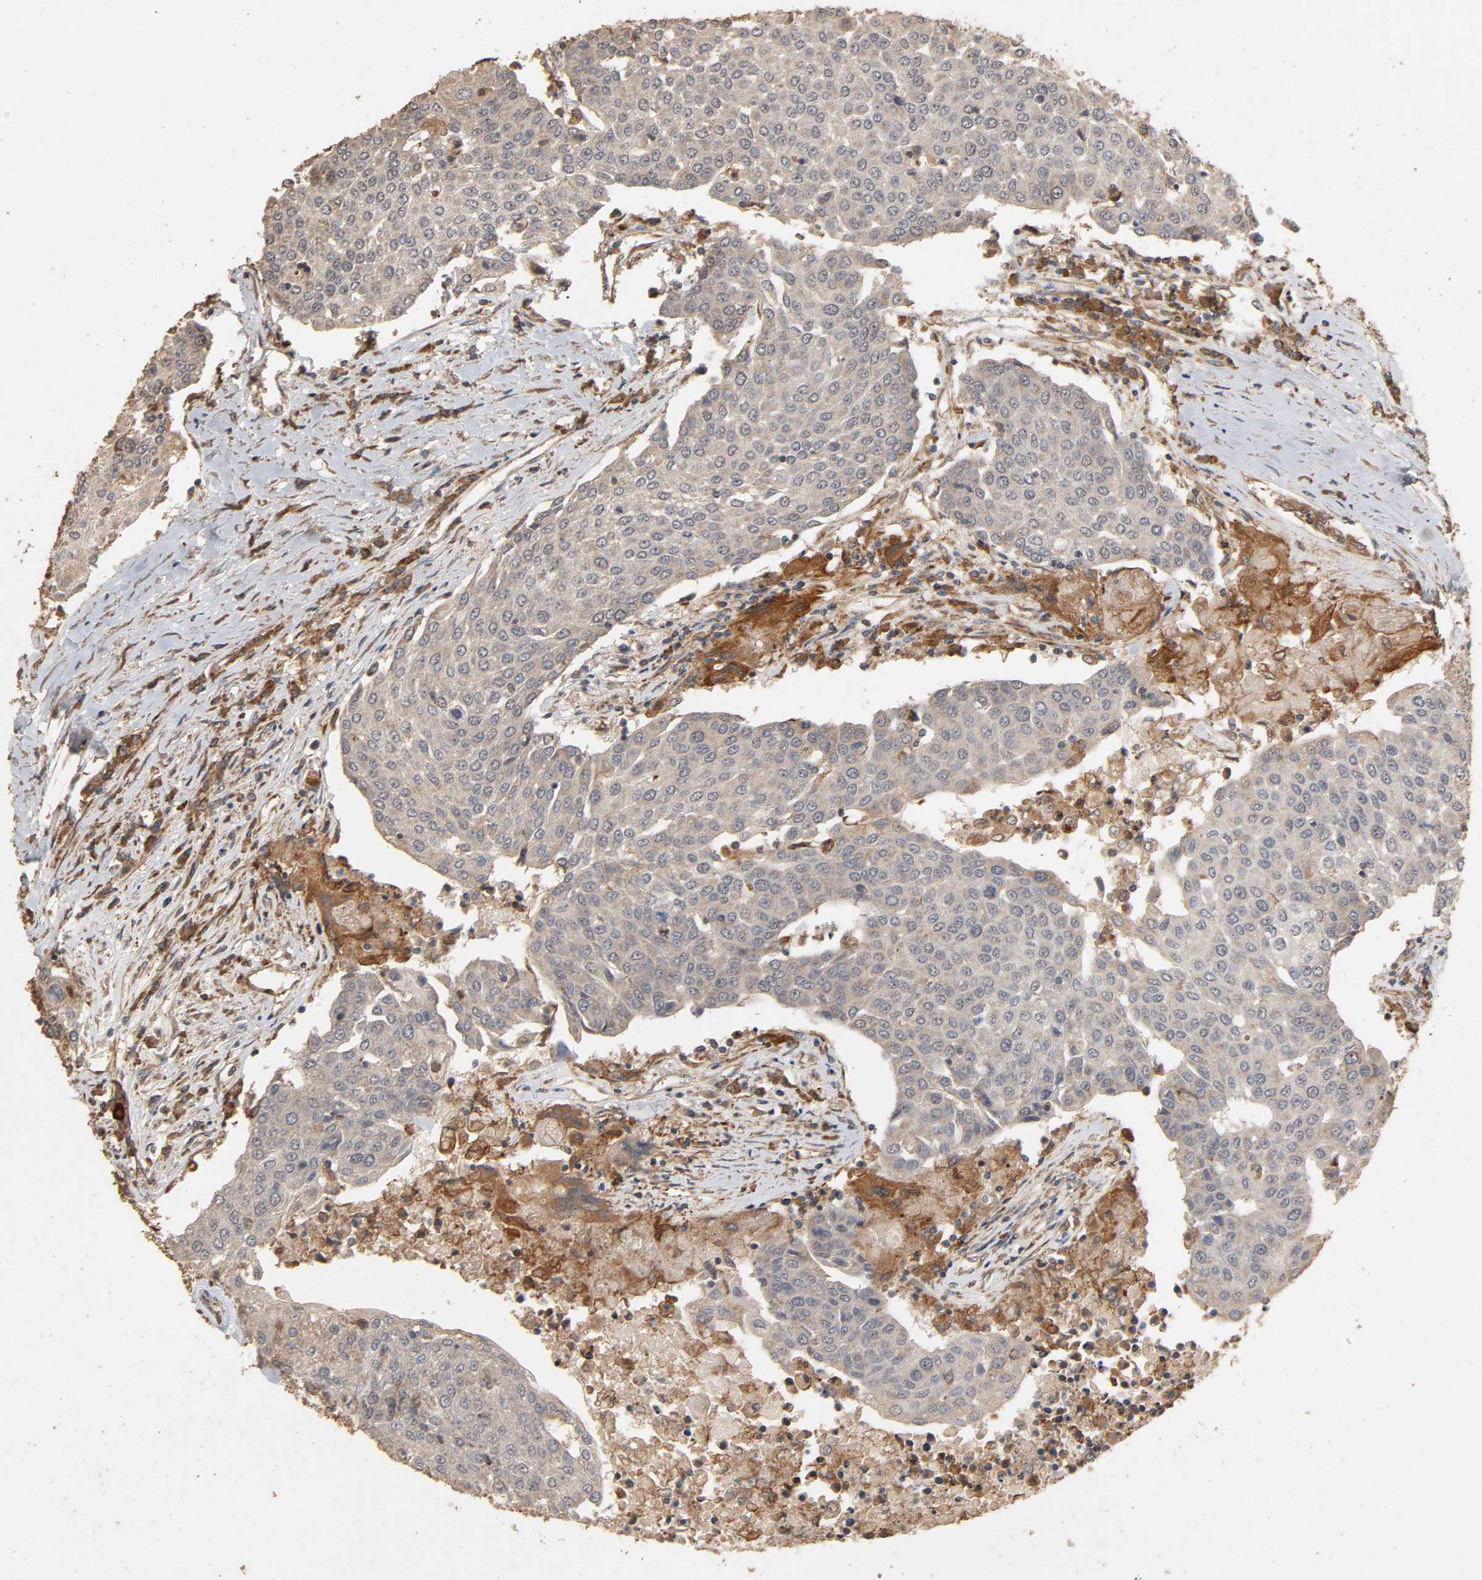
{"staining": {"intensity": "weak", "quantity": "25%-75%", "location": "cytoplasmic/membranous"}, "tissue": "urothelial cancer", "cell_type": "Tumor cells", "image_type": "cancer", "snomed": [{"axis": "morphology", "description": "Urothelial carcinoma, High grade"}, {"axis": "topography", "description": "Urinary bladder"}], "caption": "A micrograph showing weak cytoplasmic/membranous expression in approximately 25%-75% of tumor cells in high-grade urothelial carcinoma, as visualized by brown immunohistochemical staining.", "gene": "RPS6KA6", "patient": {"sex": "female", "age": 85}}